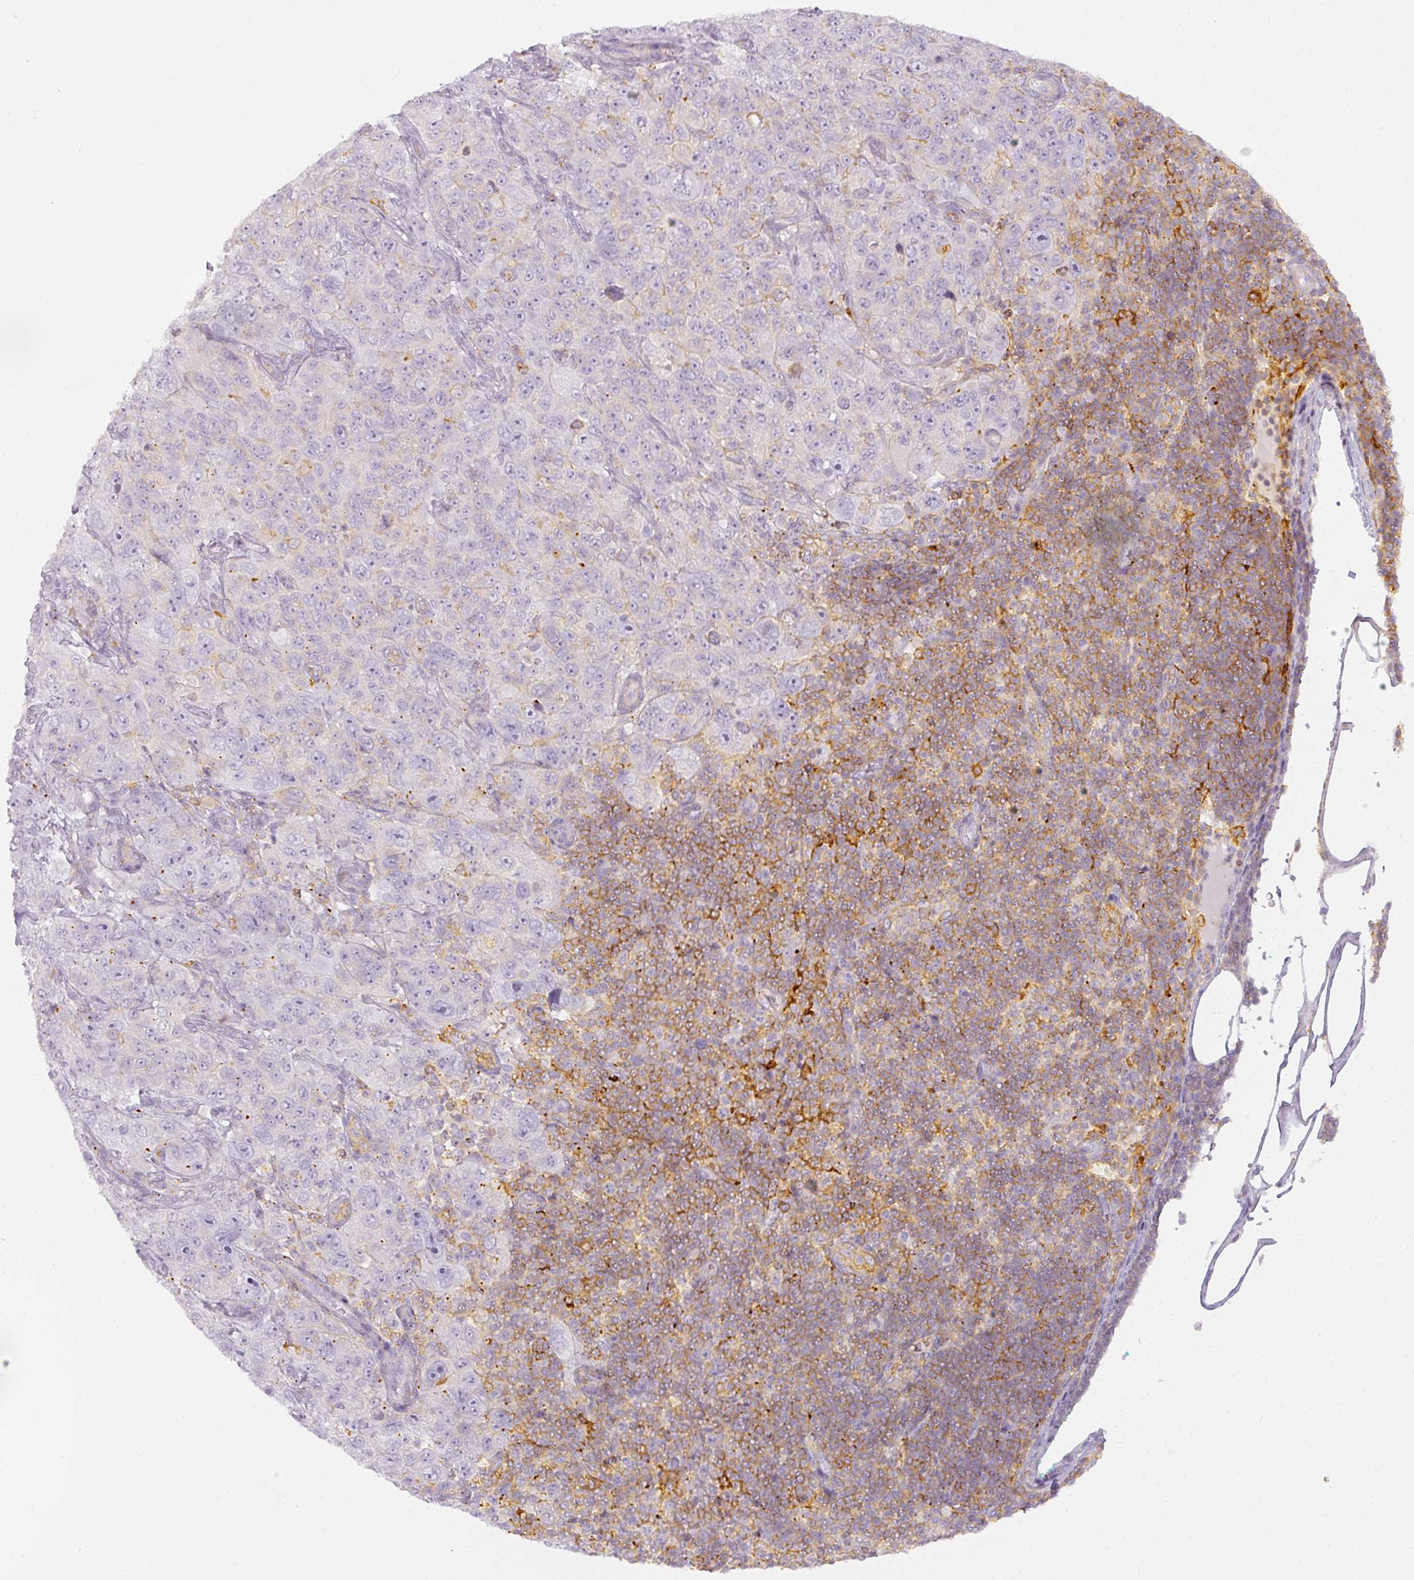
{"staining": {"intensity": "negative", "quantity": "none", "location": "none"}, "tissue": "pancreatic cancer", "cell_type": "Tumor cells", "image_type": "cancer", "snomed": [{"axis": "morphology", "description": "Adenocarcinoma, NOS"}, {"axis": "topography", "description": "Pancreas"}], "caption": "A micrograph of pancreatic adenocarcinoma stained for a protein shows no brown staining in tumor cells.", "gene": "TMEM42", "patient": {"sex": "male", "age": 68}}